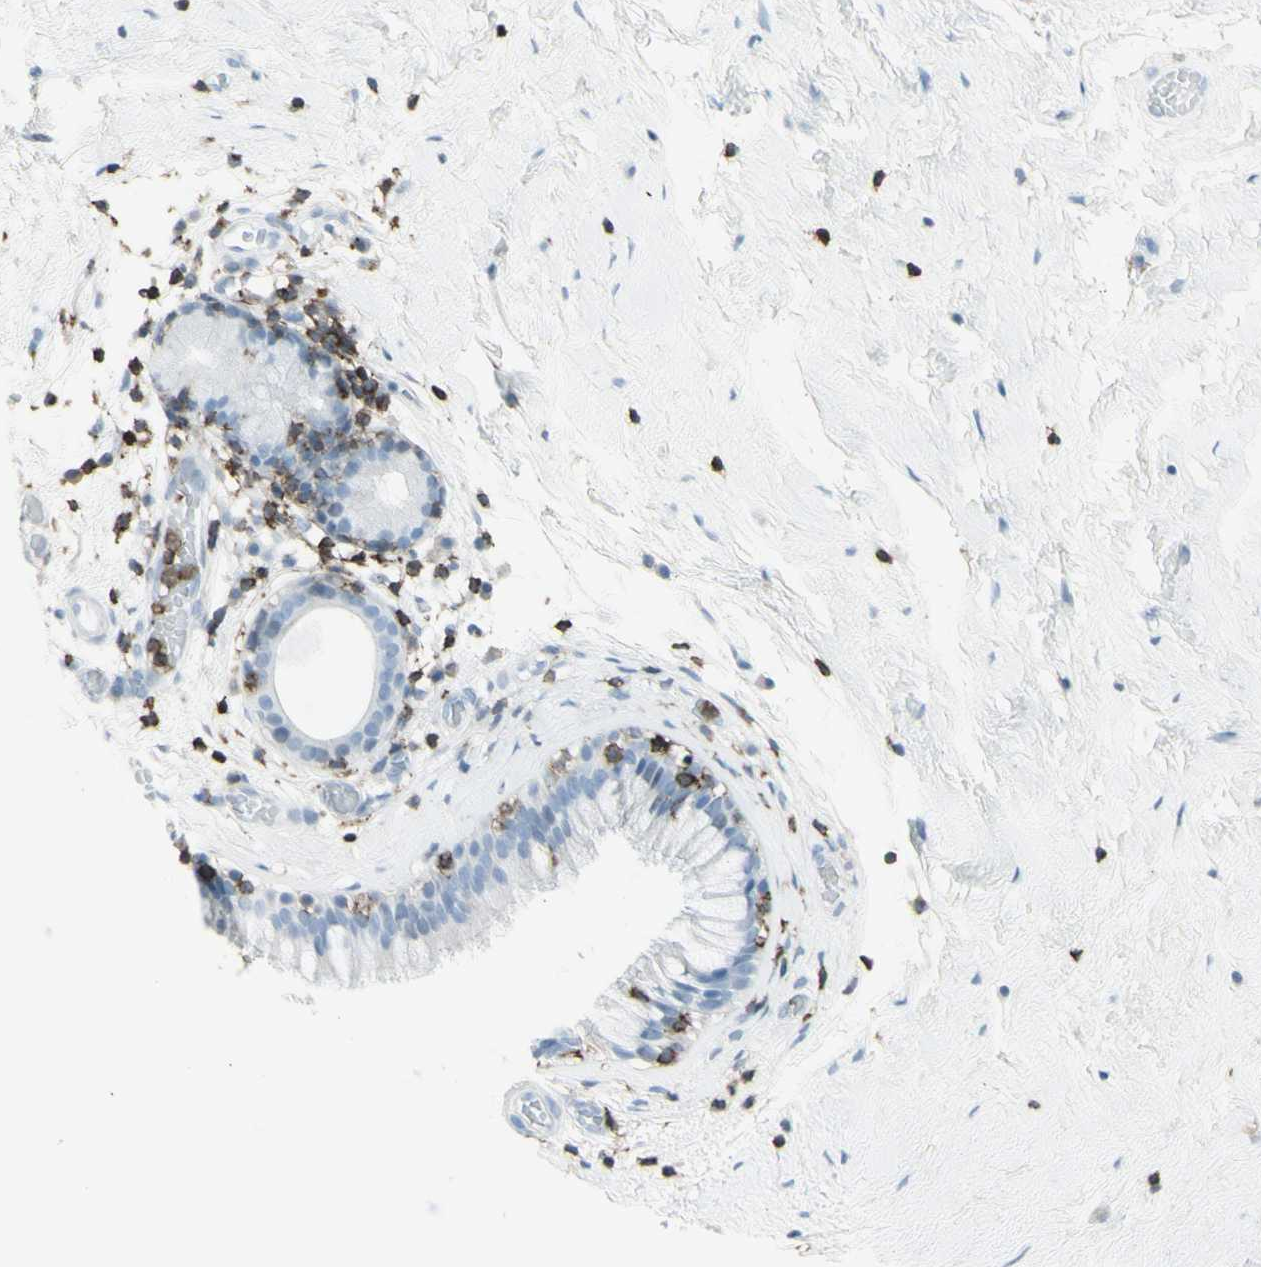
{"staining": {"intensity": "moderate", "quantity": "<25%", "location": "cytoplasmic/membranous"}, "tissue": "nasopharynx", "cell_type": "Respiratory epithelial cells", "image_type": "normal", "snomed": [{"axis": "morphology", "description": "Normal tissue, NOS"}, {"axis": "morphology", "description": "Inflammation, NOS"}, {"axis": "topography", "description": "Nasopharynx"}], "caption": "Protein analysis of normal nasopharynx shows moderate cytoplasmic/membranous positivity in approximately <25% of respiratory epithelial cells.", "gene": "NRG1", "patient": {"sex": "male", "age": 48}}